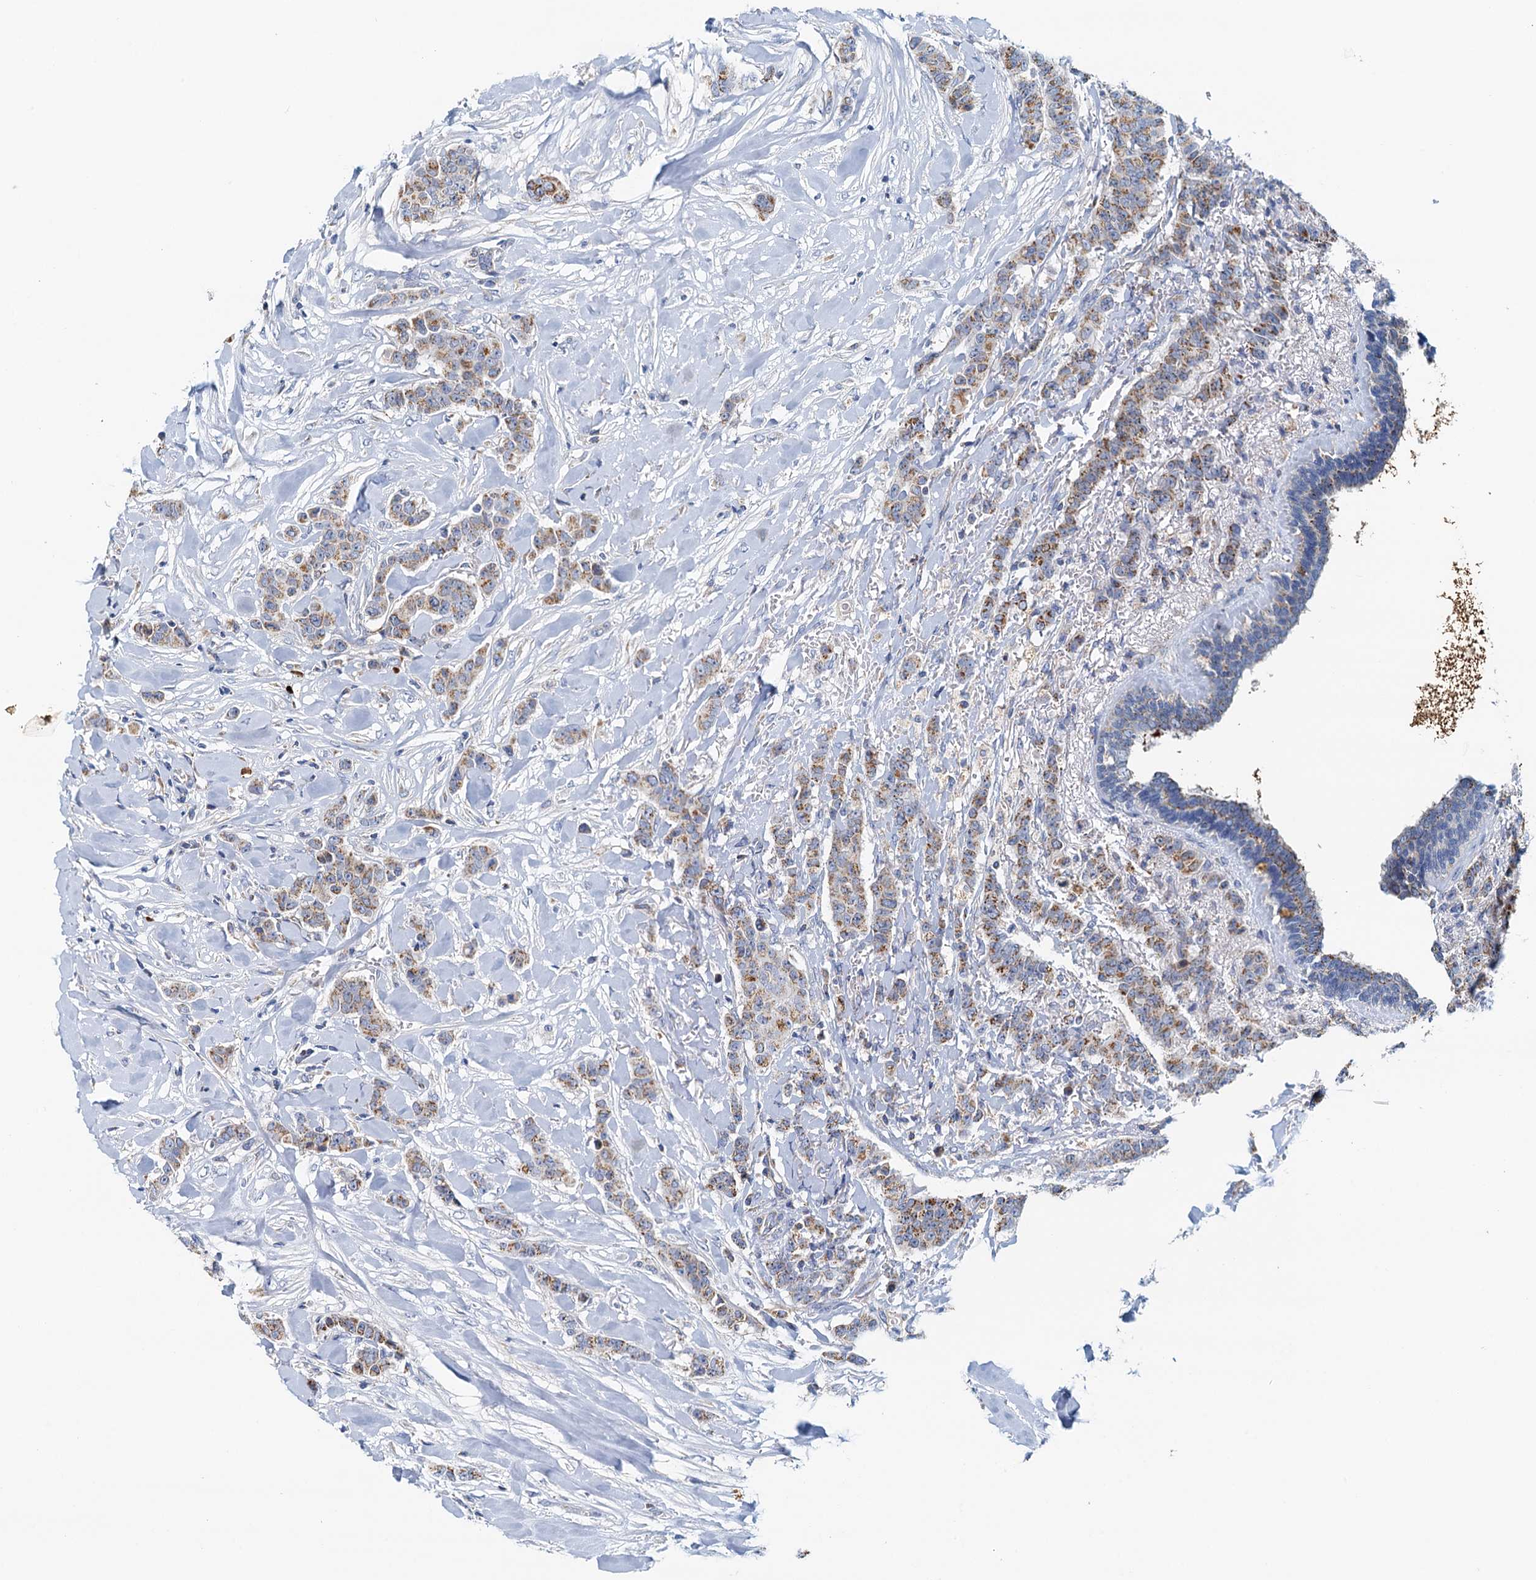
{"staining": {"intensity": "moderate", "quantity": "25%-75%", "location": "cytoplasmic/membranous"}, "tissue": "breast cancer", "cell_type": "Tumor cells", "image_type": "cancer", "snomed": [{"axis": "morphology", "description": "Duct carcinoma"}, {"axis": "topography", "description": "Breast"}], "caption": "A brown stain labels moderate cytoplasmic/membranous staining of a protein in invasive ductal carcinoma (breast) tumor cells.", "gene": "POC1A", "patient": {"sex": "female", "age": 40}}